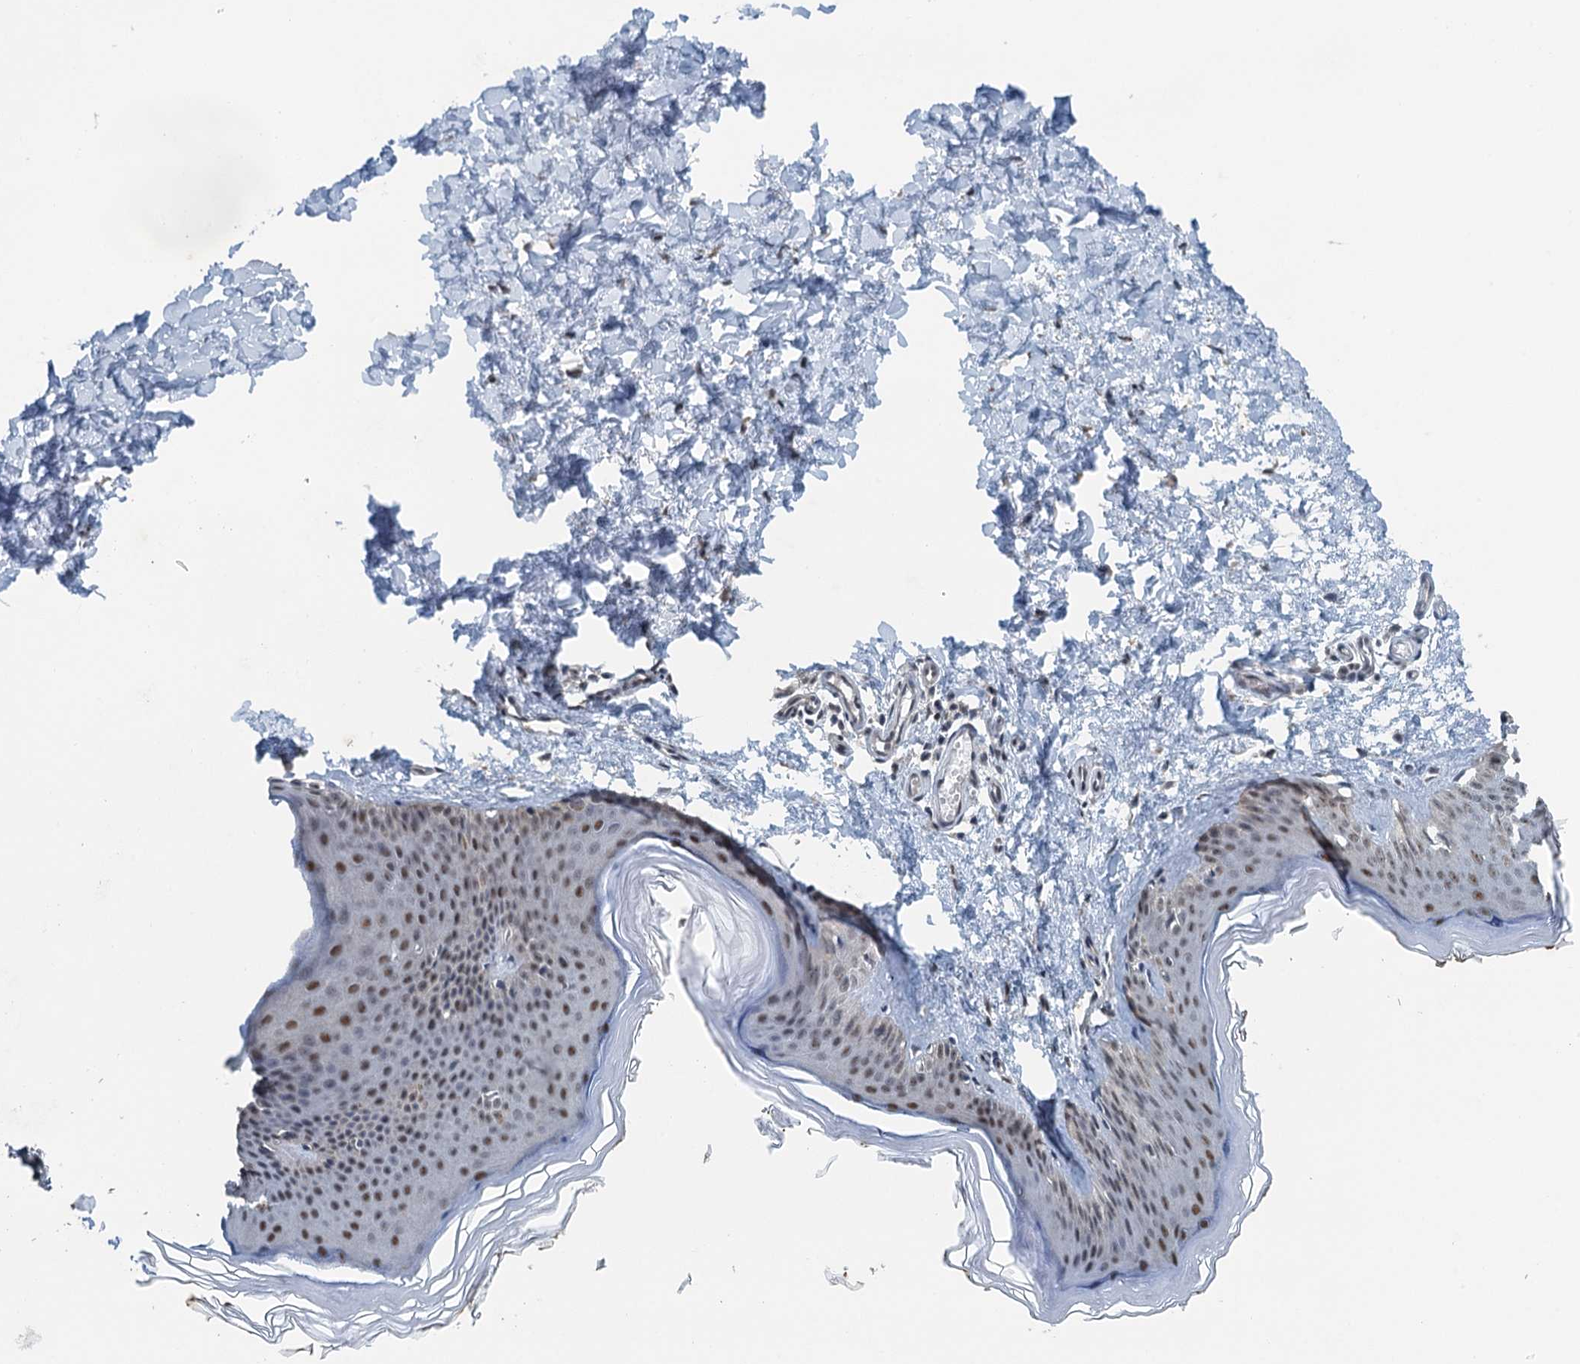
{"staining": {"intensity": "weak", "quantity": "25%-75%", "location": "nuclear"}, "tissue": "skin", "cell_type": "Fibroblasts", "image_type": "normal", "snomed": [{"axis": "morphology", "description": "Normal tissue, NOS"}, {"axis": "topography", "description": "Skin"}], "caption": "IHC (DAB) staining of unremarkable human skin demonstrates weak nuclear protein expression in about 25%-75% of fibroblasts. Using DAB (brown) and hematoxylin (blue) stains, captured at high magnification using brightfield microscopy.", "gene": "MTA3", "patient": {"sex": "female", "age": 27}}